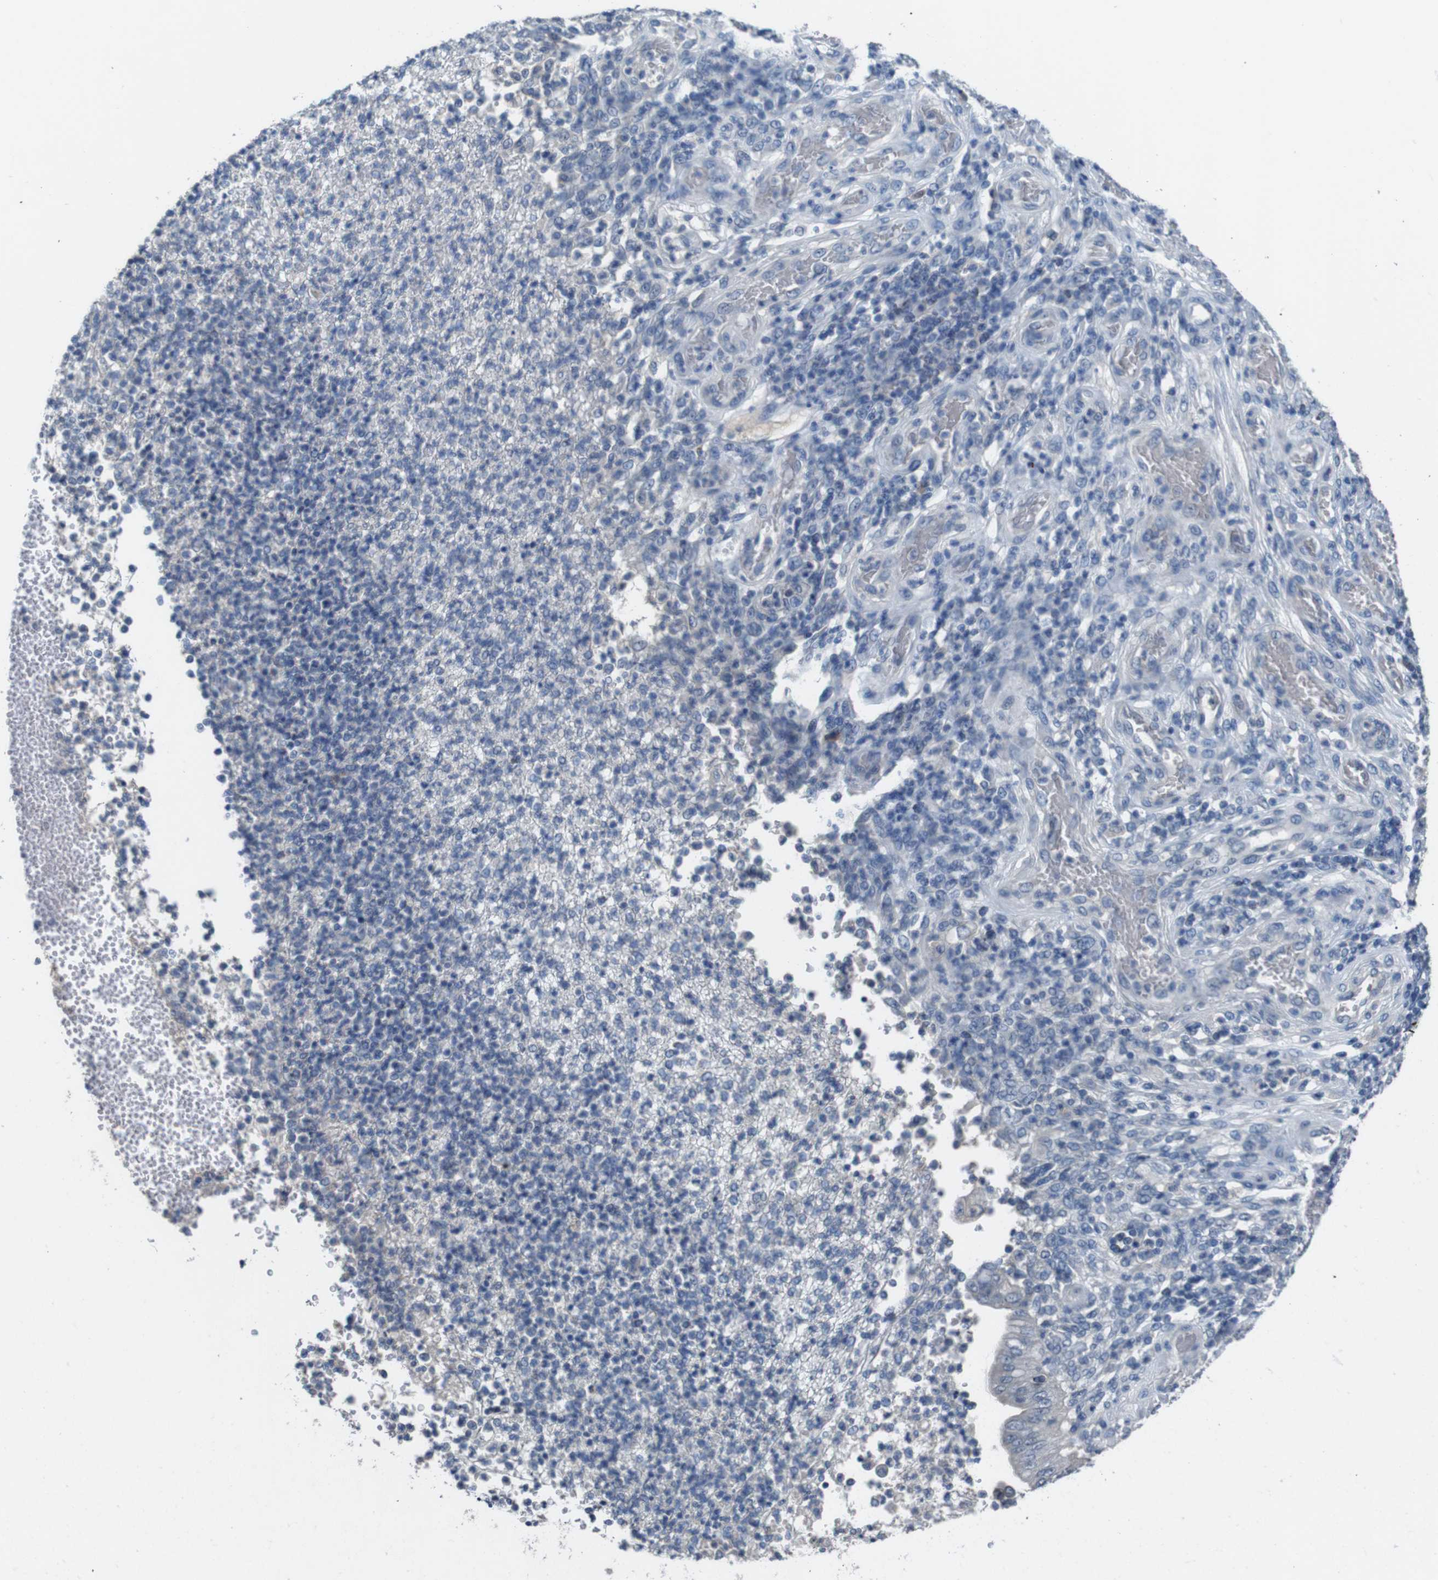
{"staining": {"intensity": "negative", "quantity": "none", "location": "none"}, "tissue": "stomach cancer", "cell_type": "Tumor cells", "image_type": "cancer", "snomed": [{"axis": "morphology", "description": "Adenocarcinoma, NOS"}, {"axis": "topography", "description": "Stomach"}], "caption": "This is an IHC micrograph of human stomach cancer (adenocarcinoma). There is no staining in tumor cells.", "gene": "SLC2A8", "patient": {"sex": "female", "age": 73}}